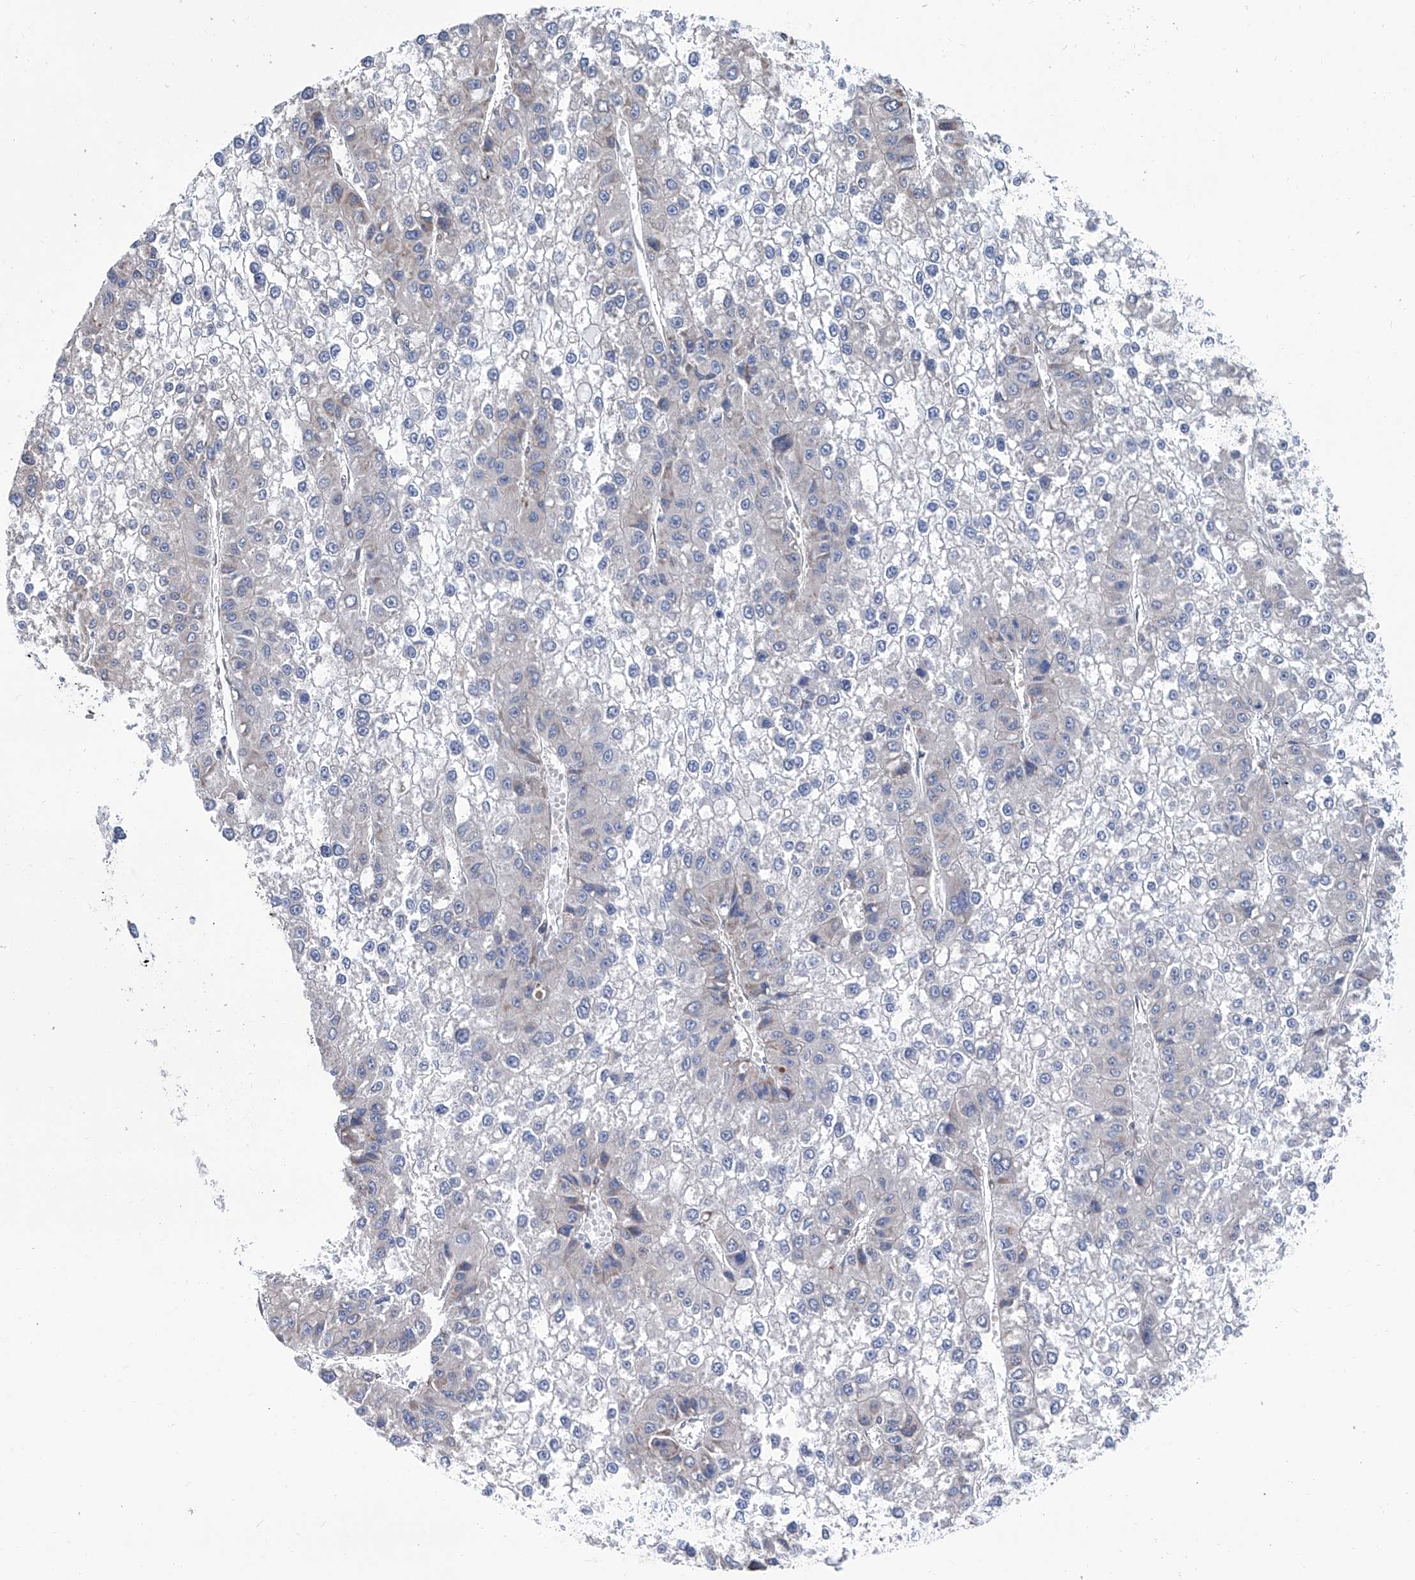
{"staining": {"intensity": "negative", "quantity": "none", "location": "none"}, "tissue": "liver cancer", "cell_type": "Tumor cells", "image_type": "cancer", "snomed": [{"axis": "morphology", "description": "Carcinoma, Hepatocellular, NOS"}, {"axis": "topography", "description": "Liver"}], "caption": "This is an immunohistochemistry (IHC) micrograph of hepatocellular carcinoma (liver). There is no expression in tumor cells.", "gene": "SMS", "patient": {"sex": "female", "age": 73}}